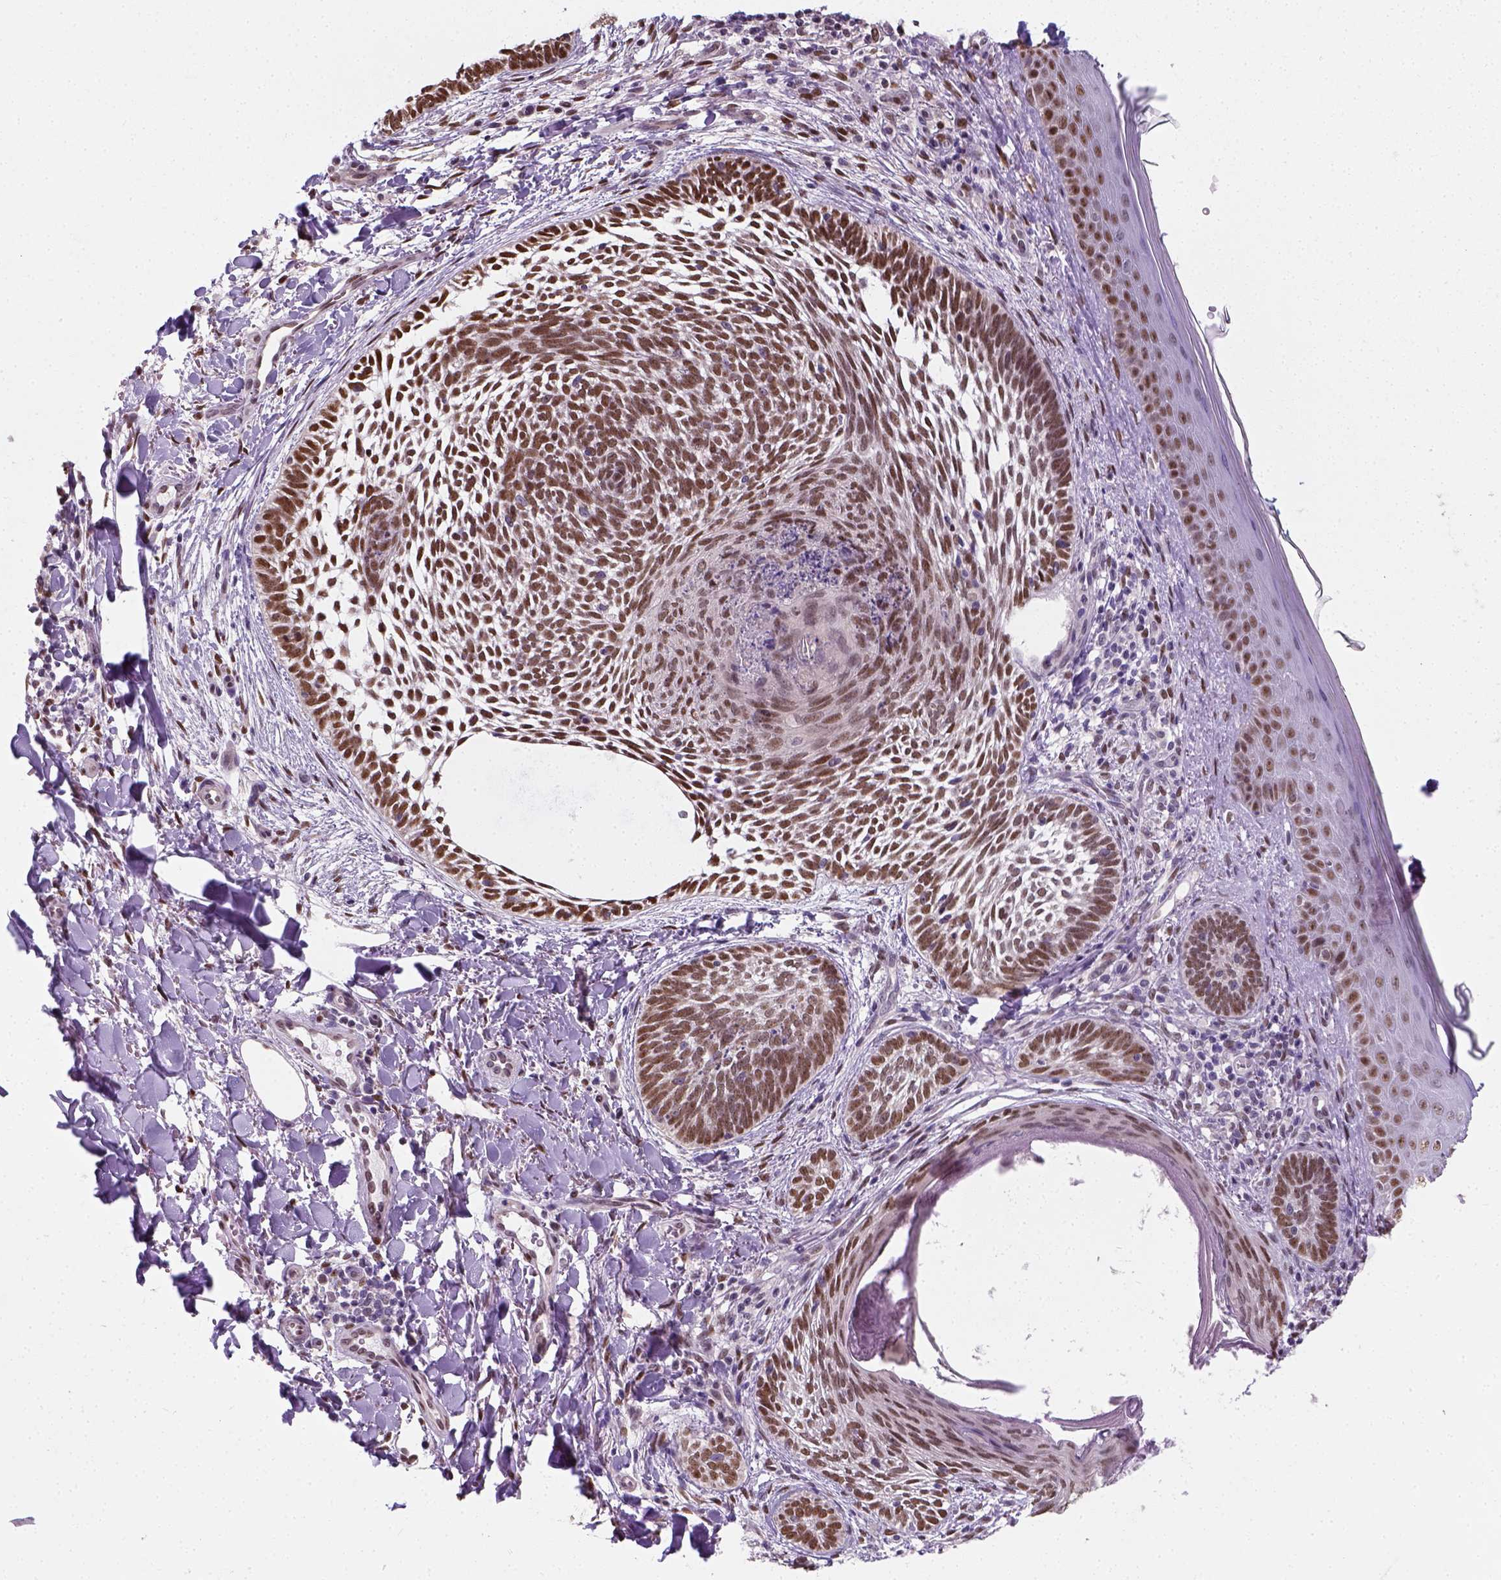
{"staining": {"intensity": "moderate", "quantity": ">75%", "location": "nuclear"}, "tissue": "skin cancer", "cell_type": "Tumor cells", "image_type": "cancer", "snomed": [{"axis": "morphology", "description": "Normal tissue, NOS"}, {"axis": "morphology", "description": "Basal cell carcinoma"}, {"axis": "topography", "description": "Skin"}], "caption": "Human skin cancer stained for a protein (brown) displays moderate nuclear positive positivity in about >75% of tumor cells.", "gene": "C1orf112", "patient": {"sex": "male", "age": 46}}